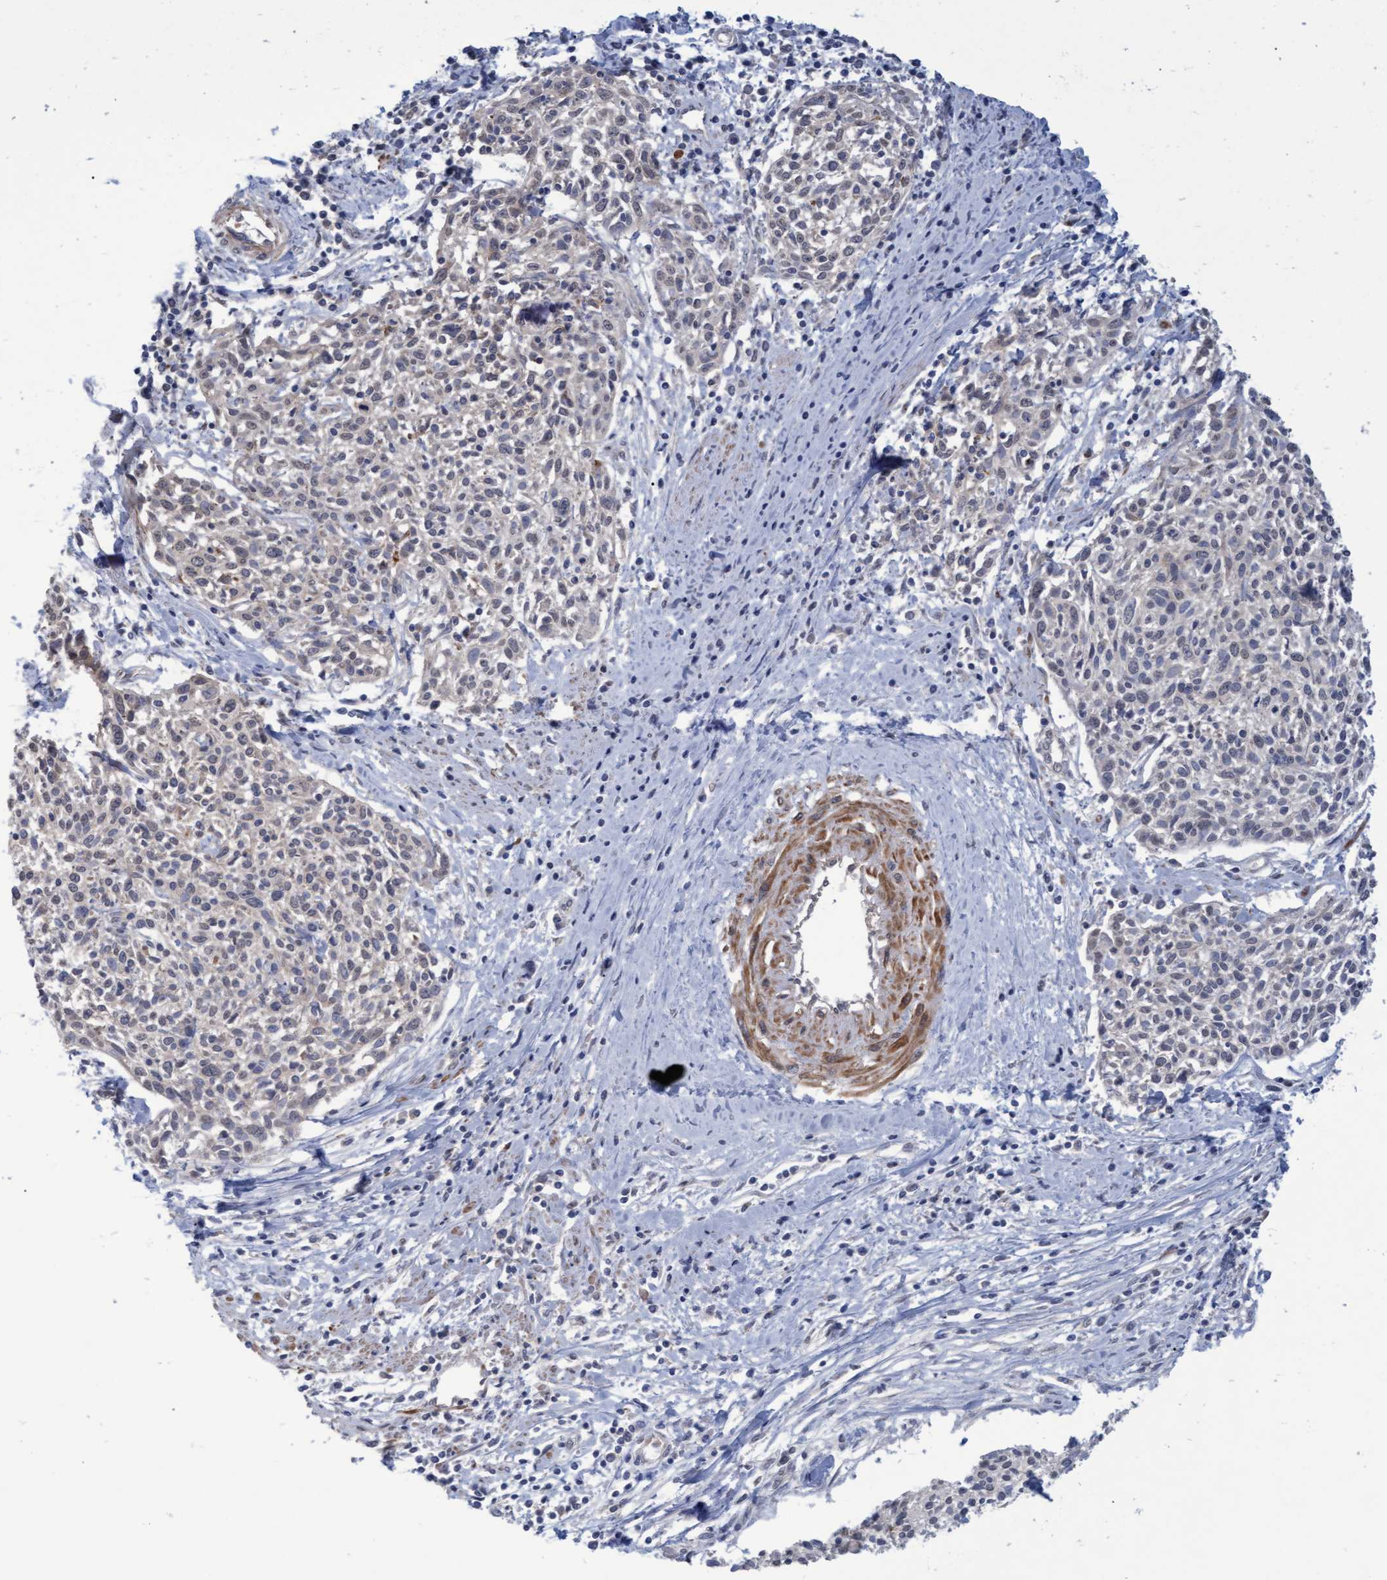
{"staining": {"intensity": "negative", "quantity": "none", "location": "none"}, "tissue": "cervical cancer", "cell_type": "Tumor cells", "image_type": "cancer", "snomed": [{"axis": "morphology", "description": "Squamous cell carcinoma, NOS"}, {"axis": "topography", "description": "Cervix"}], "caption": "IHC micrograph of cervical cancer stained for a protein (brown), which exhibits no expression in tumor cells.", "gene": "NAA15", "patient": {"sex": "female", "age": 51}}